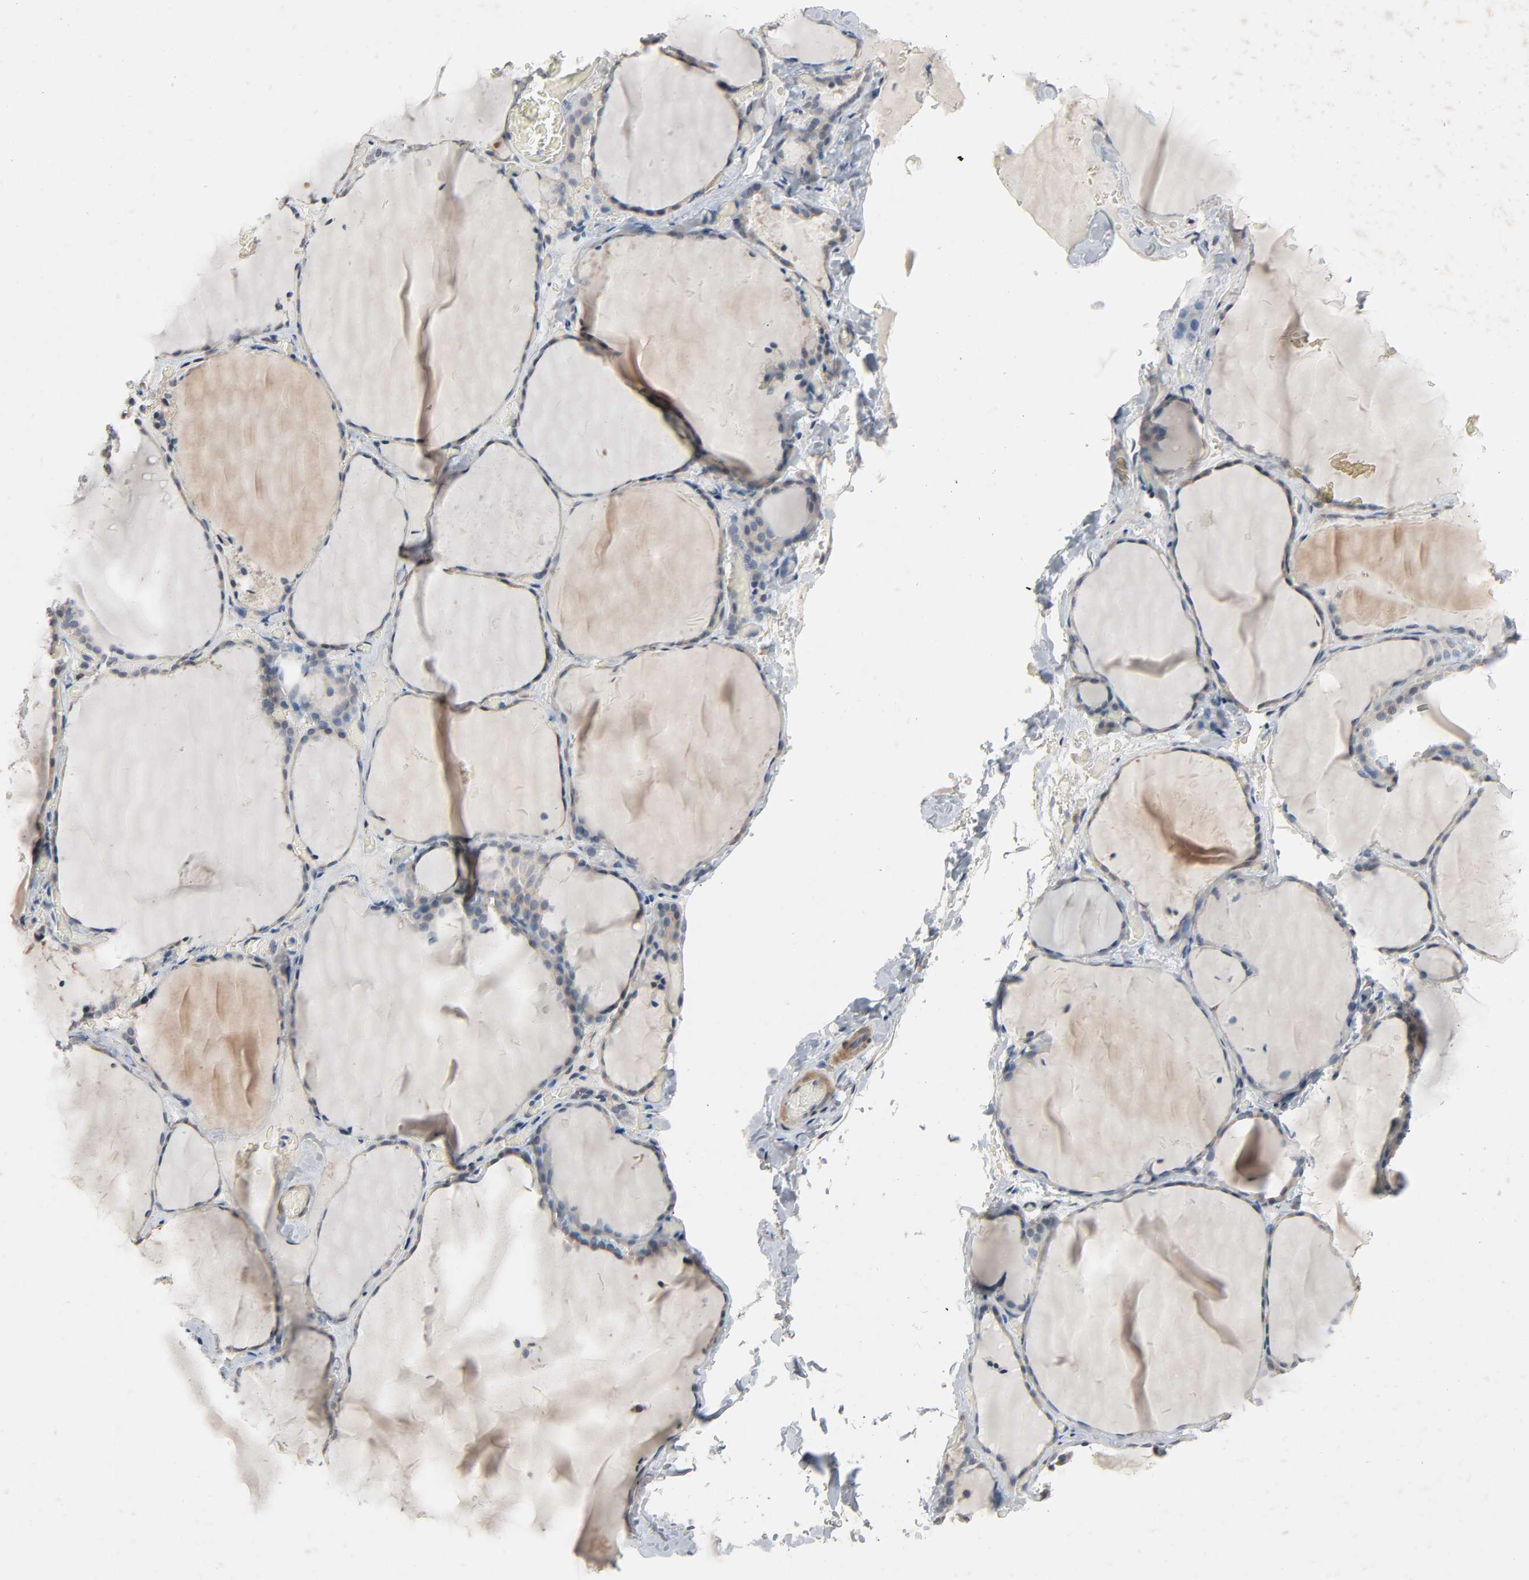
{"staining": {"intensity": "weak", "quantity": ">75%", "location": "cytoplasmic/membranous"}, "tissue": "thyroid gland", "cell_type": "Glandular cells", "image_type": "normal", "snomed": [{"axis": "morphology", "description": "Normal tissue, NOS"}, {"axis": "topography", "description": "Thyroid gland"}], "caption": "A histopathology image showing weak cytoplasmic/membranous positivity in approximately >75% of glandular cells in unremarkable thyroid gland, as visualized by brown immunohistochemical staining.", "gene": "CD4", "patient": {"sex": "female", "age": 22}}